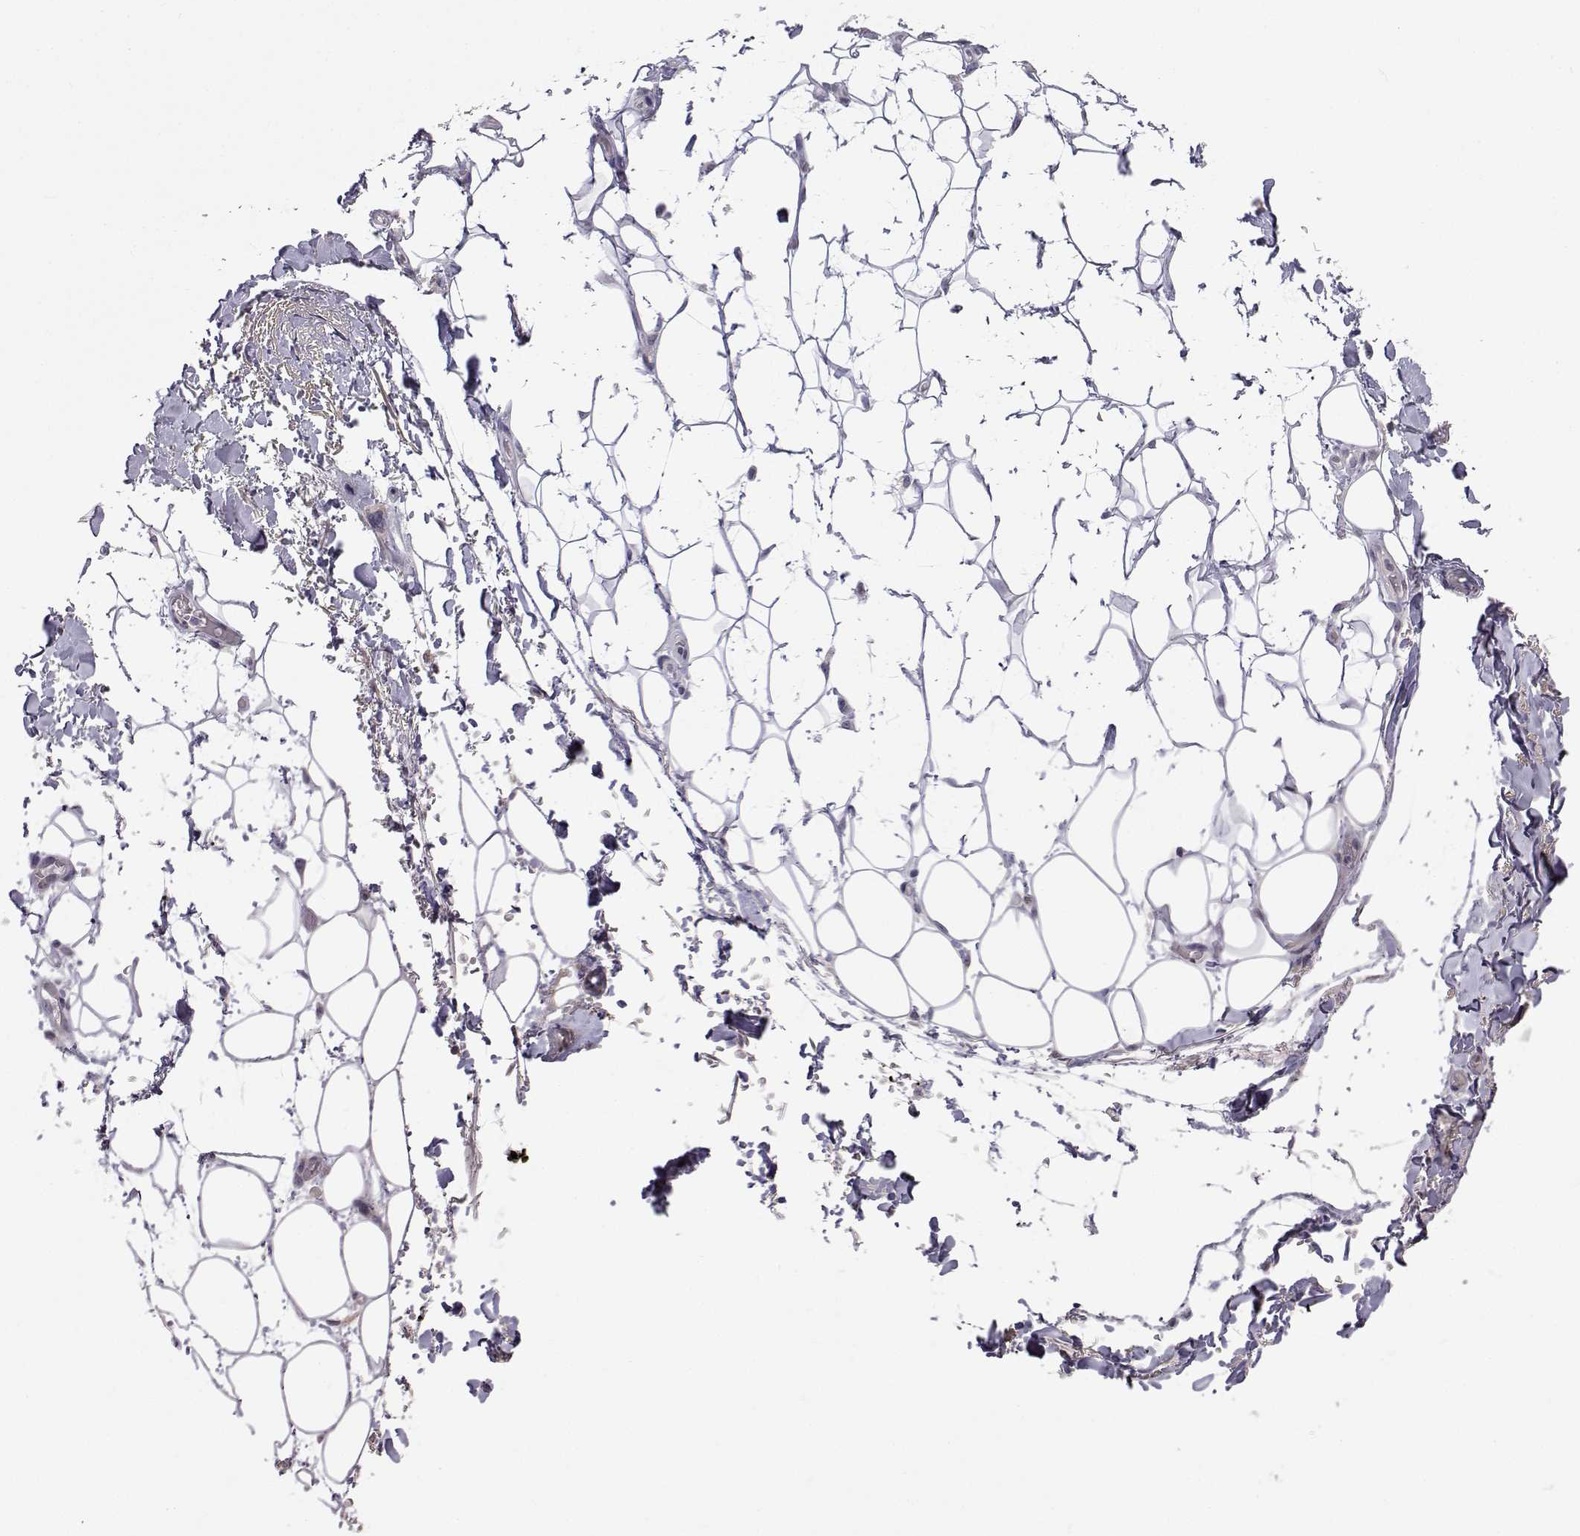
{"staining": {"intensity": "negative", "quantity": "none", "location": "none"}, "tissue": "adipose tissue", "cell_type": "Adipocytes", "image_type": "normal", "snomed": [{"axis": "morphology", "description": "Normal tissue, NOS"}, {"axis": "topography", "description": "Anal"}, {"axis": "topography", "description": "Peripheral nerve tissue"}], "caption": "This is an immunohistochemistry (IHC) image of normal adipose tissue. There is no expression in adipocytes.", "gene": "SLC6A3", "patient": {"sex": "male", "age": 53}}